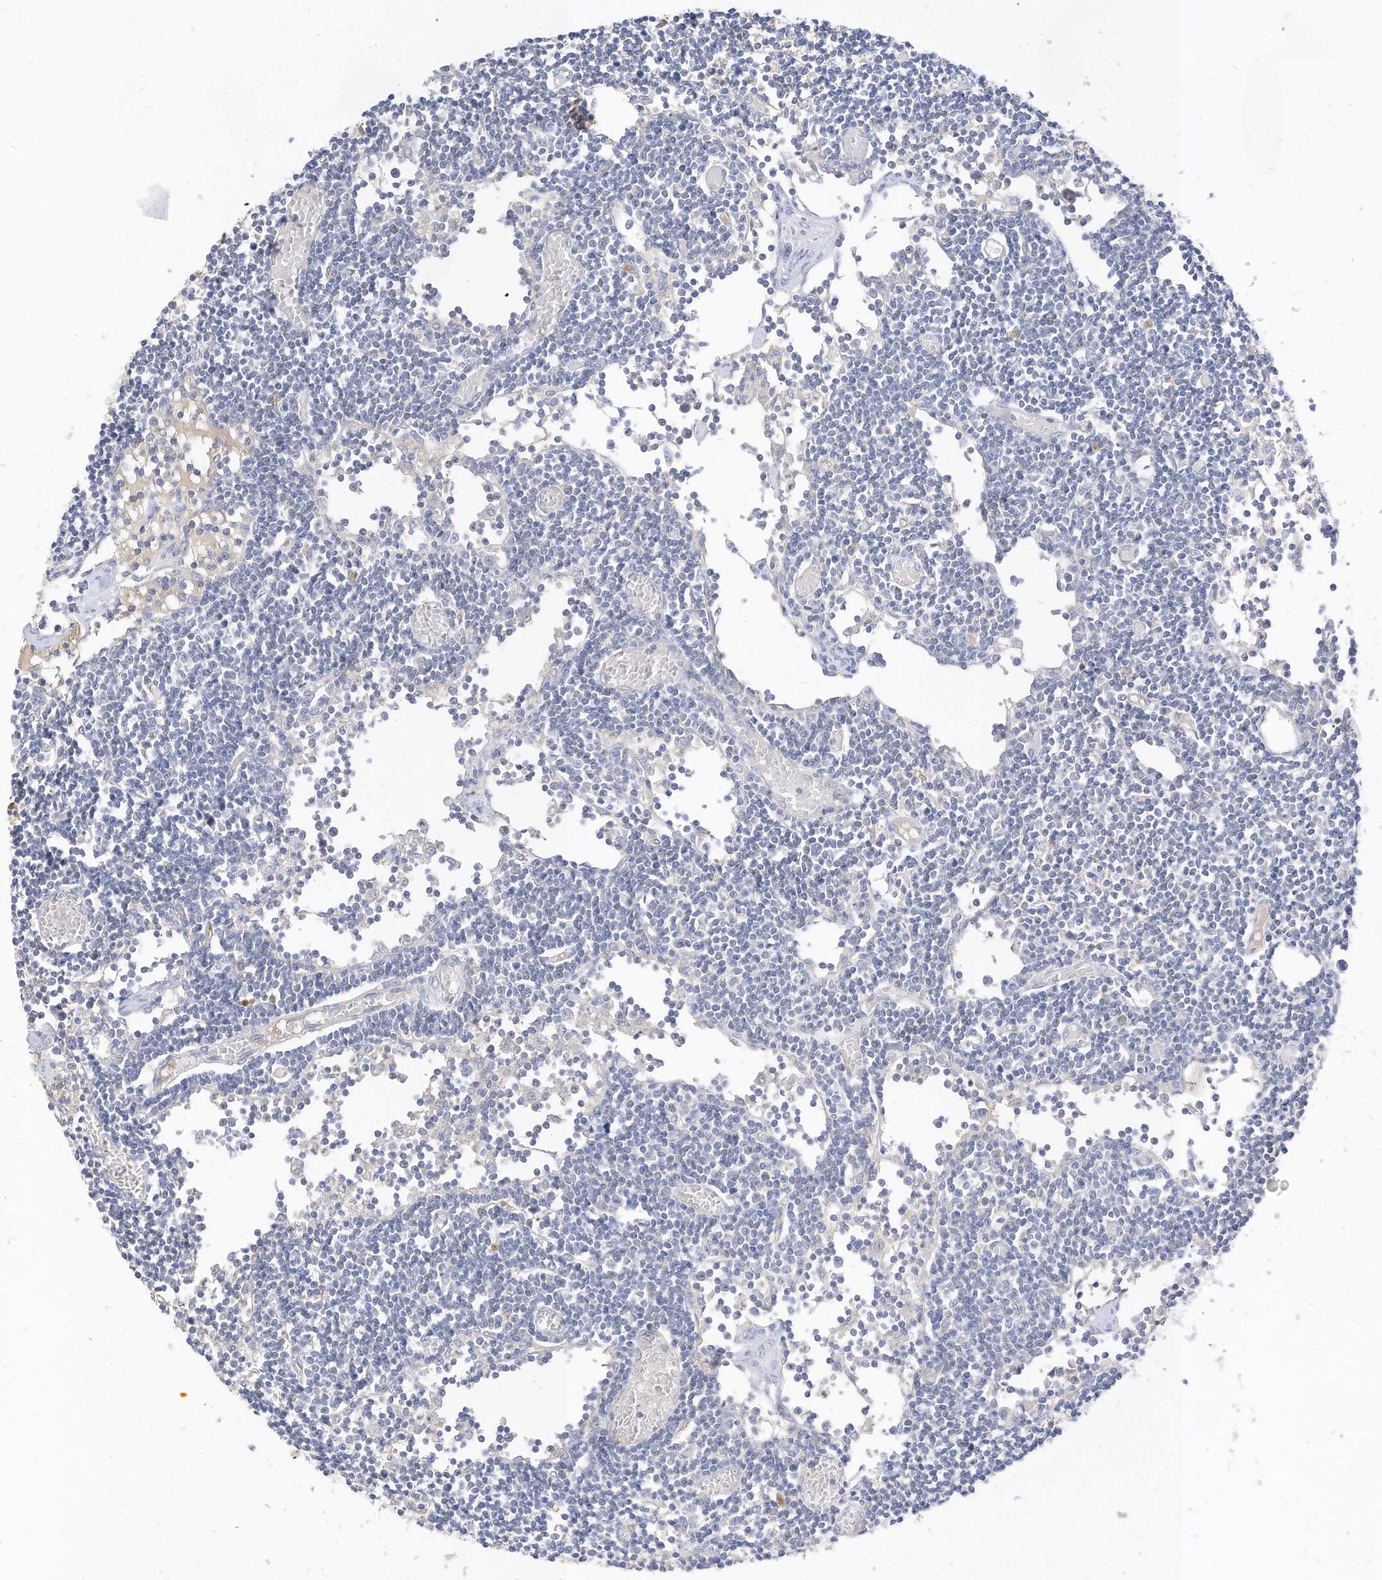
{"staining": {"intensity": "negative", "quantity": "none", "location": "none"}, "tissue": "lymph node", "cell_type": "Germinal center cells", "image_type": "normal", "snomed": [{"axis": "morphology", "description": "Normal tissue, NOS"}, {"axis": "topography", "description": "Lymph node"}], "caption": "Germinal center cells are negative for protein expression in unremarkable human lymph node.", "gene": "RASA2", "patient": {"sex": "female", "age": 11}}